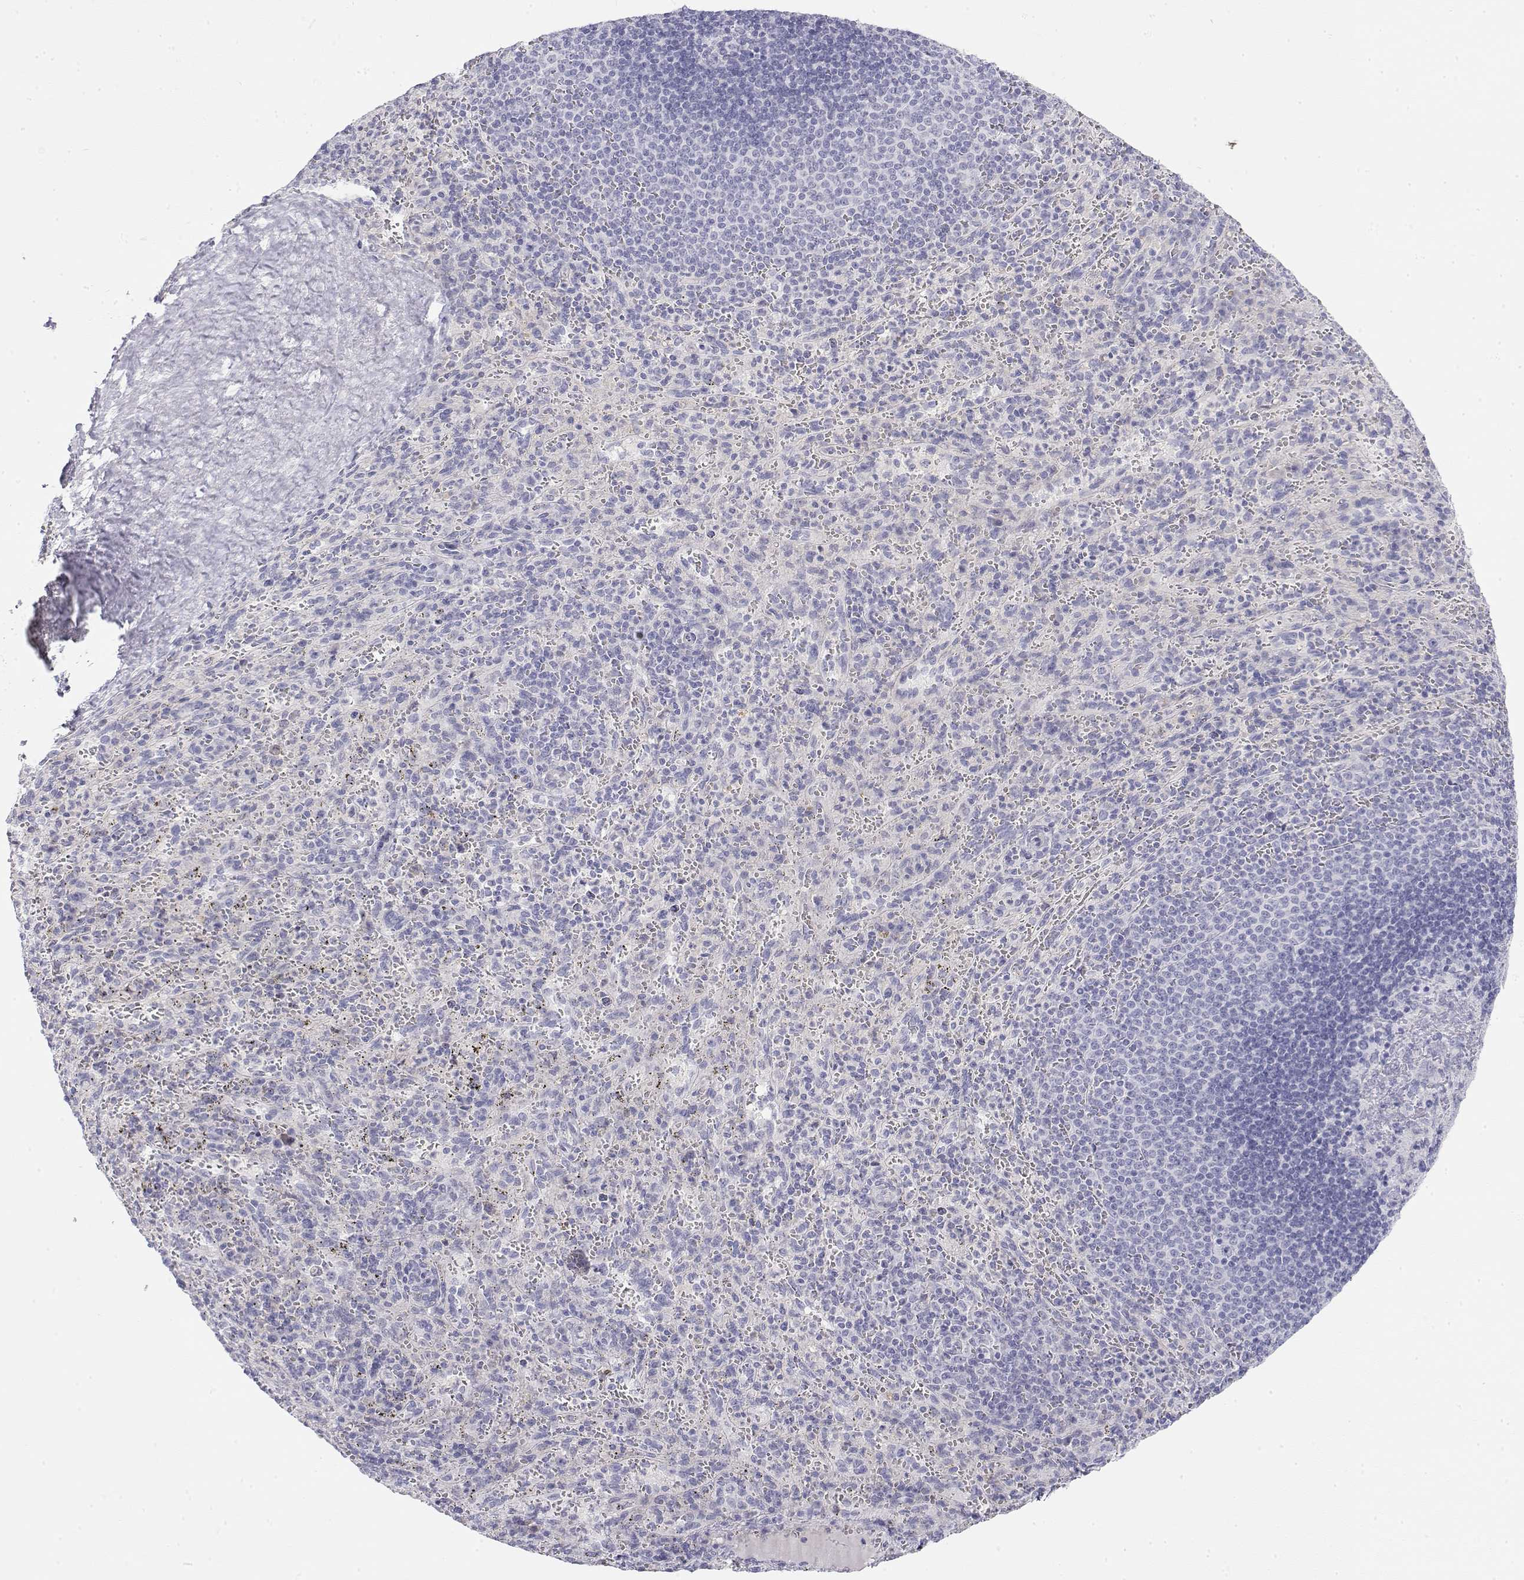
{"staining": {"intensity": "negative", "quantity": "none", "location": "none"}, "tissue": "spleen", "cell_type": "Cells in red pulp", "image_type": "normal", "snomed": [{"axis": "morphology", "description": "Normal tissue, NOS"}, {"axis": "topography", "description": "Spleen"}], "caption": "The image demonstrates no staining of cells in red pulp in normal spleen.", "gene": "MISP", "patient": {"sex": "male", "age": 57}}